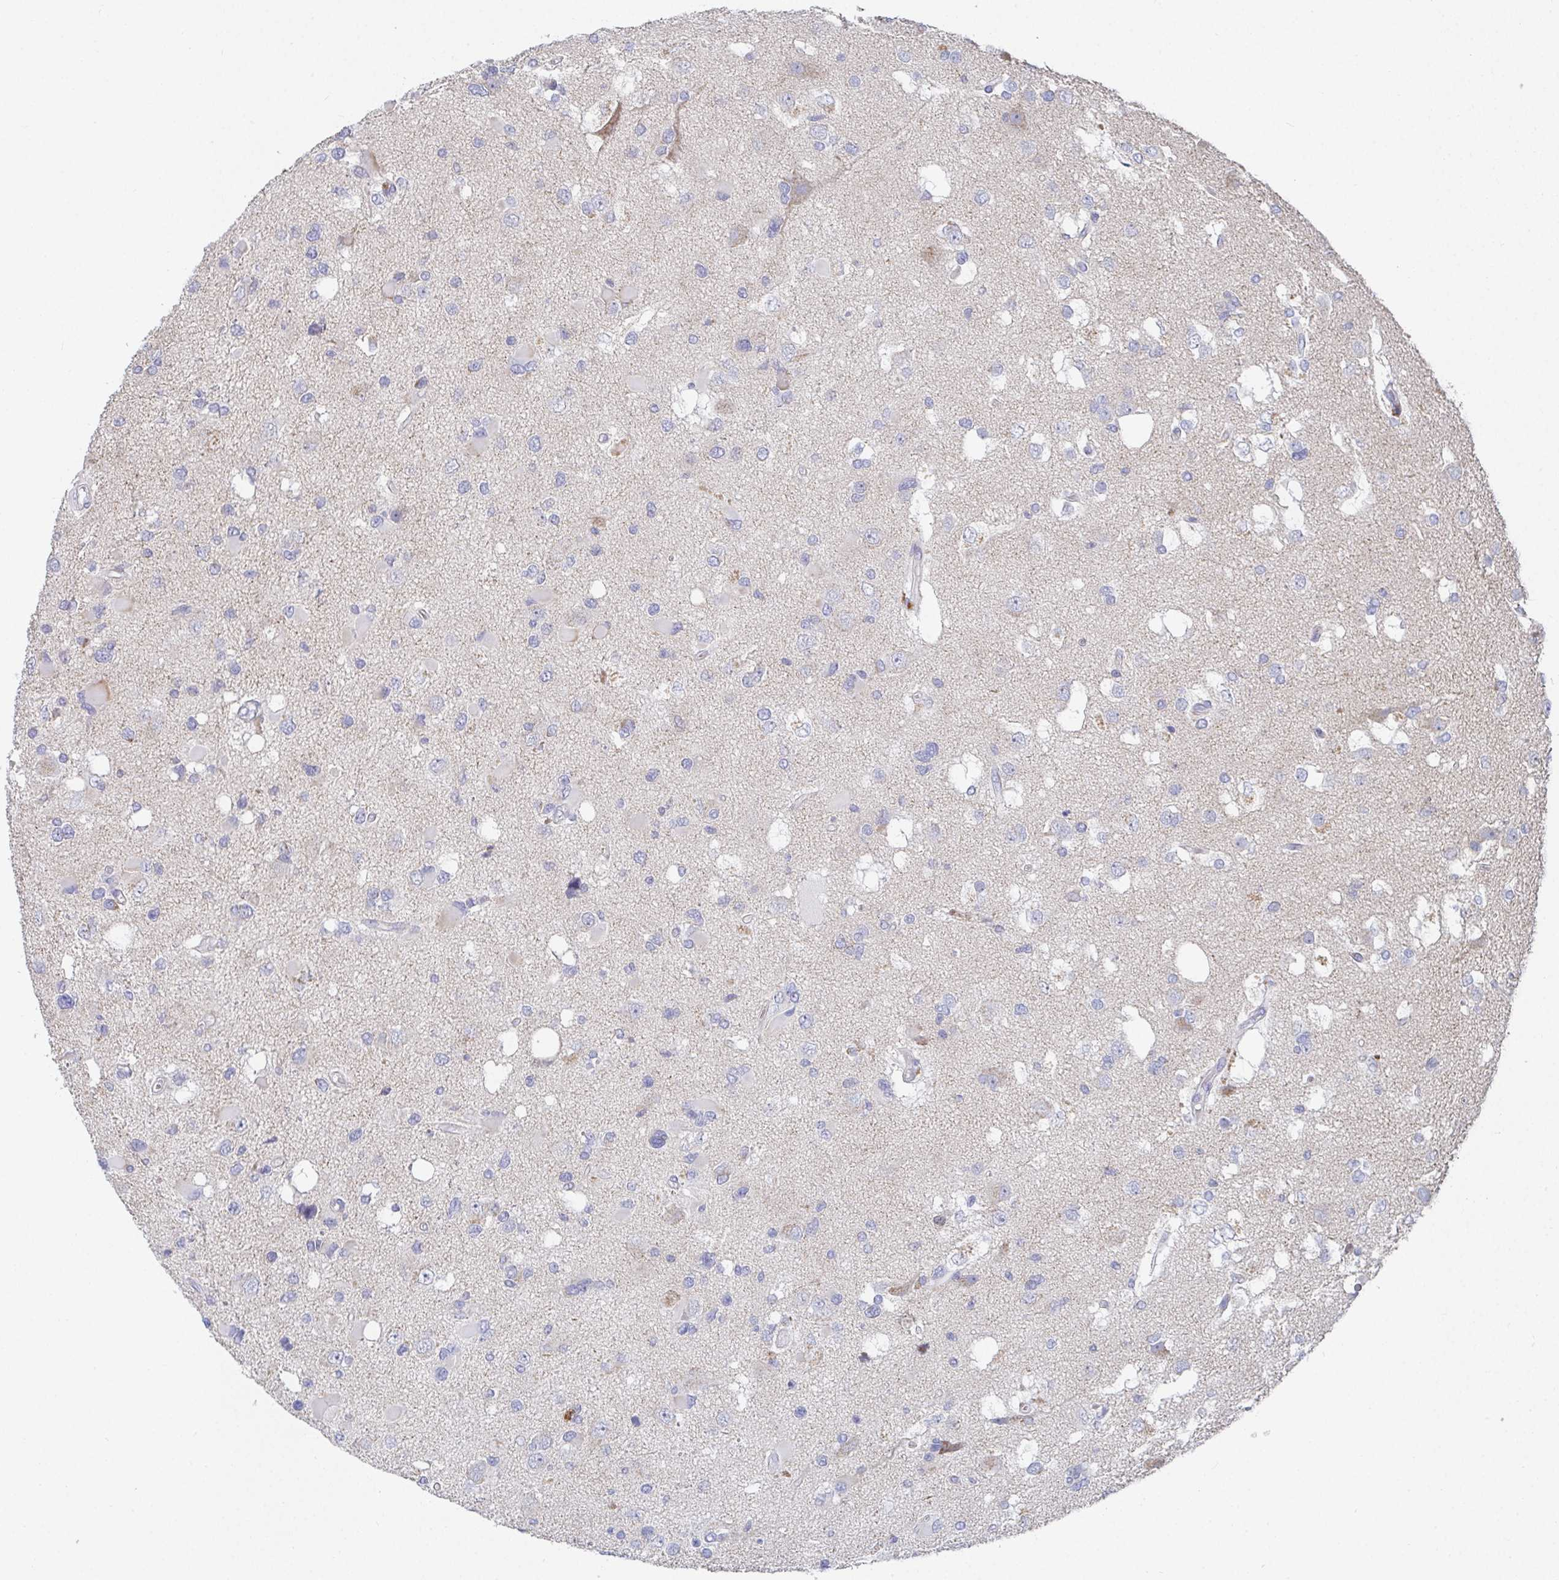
{"staining": {"intensity": "negative", "quantity": "none", "location": "none"}, "tissue": "glioma", "cell_type": "Tumor cells", "image_type": "cancer", "snomed": [{"axis": "morphology", "description": "Glioma, malignant, High grade"}, {"axis": "topography", "description": "Brain"}], "caption": "This is an immunohistochemistry (IHC) histopathology image of high-grade glioma (malignant). There is no positivity in tumor cells.", "gene": "ATP5F1C", "patient": {"sex": "male", "age": 53}}